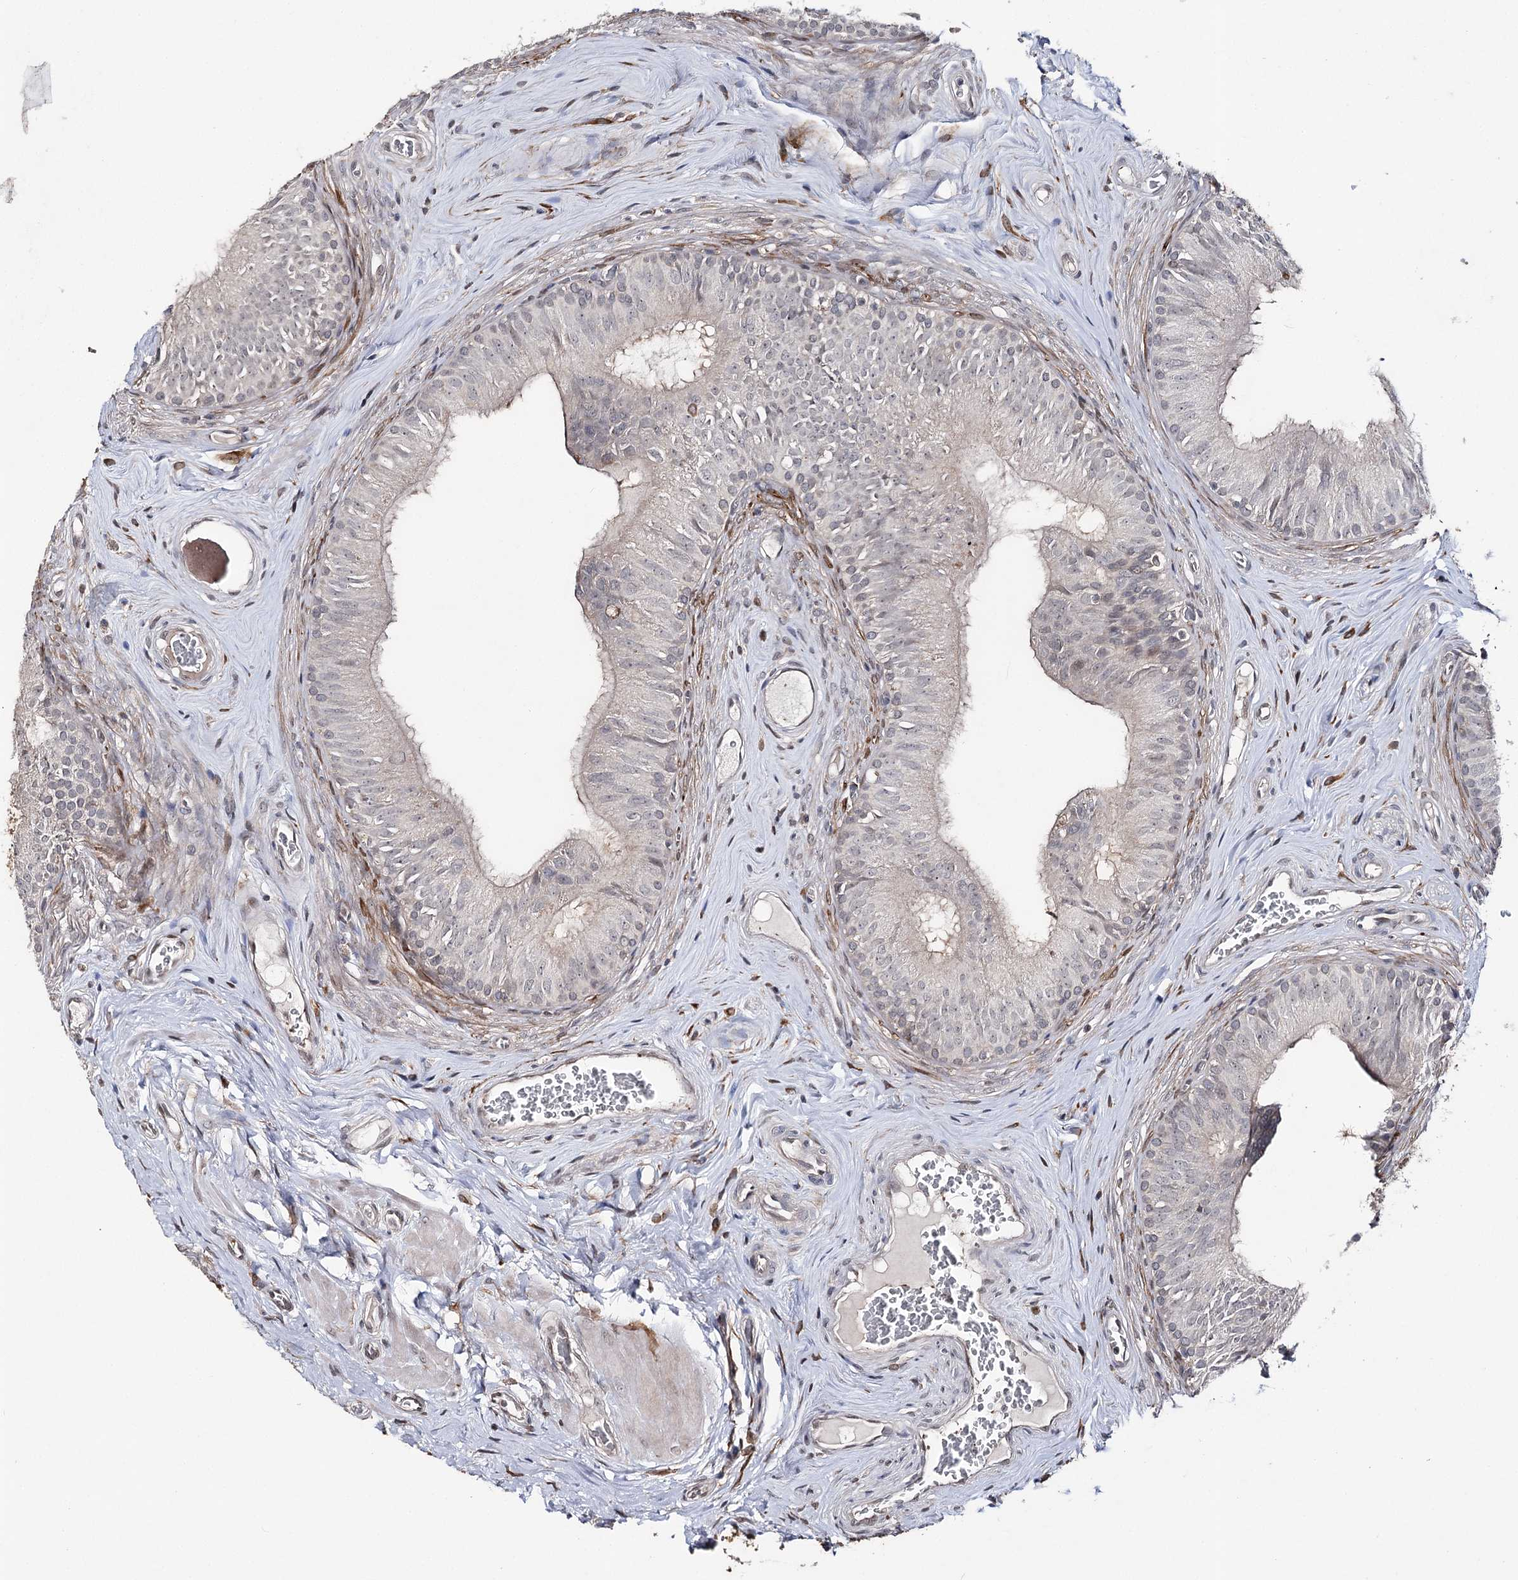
{"staining": {"intensity": "strong", "quantity": "<25%", "location": "cytoplasmic/membranous"}, "tissue": "epididymis", "cell_type": "Glandular cells", "image_type": "normal", "snomed": [{"axis": "morphology", "description": "Normal tissue, NOS"}, {"axis": "topography", "description": "Epididymis"}], "caption": "Immunohistochemical staining of unremarkable epididymis reveals strong cytoplasmic/membranous protein positivity in approximately <25% of glandular cells. (Brightfield microscopy of DAB IHC at high magnification).", "gene": "HSD11B2", "patient": {"sex": "male", "age": 46}}